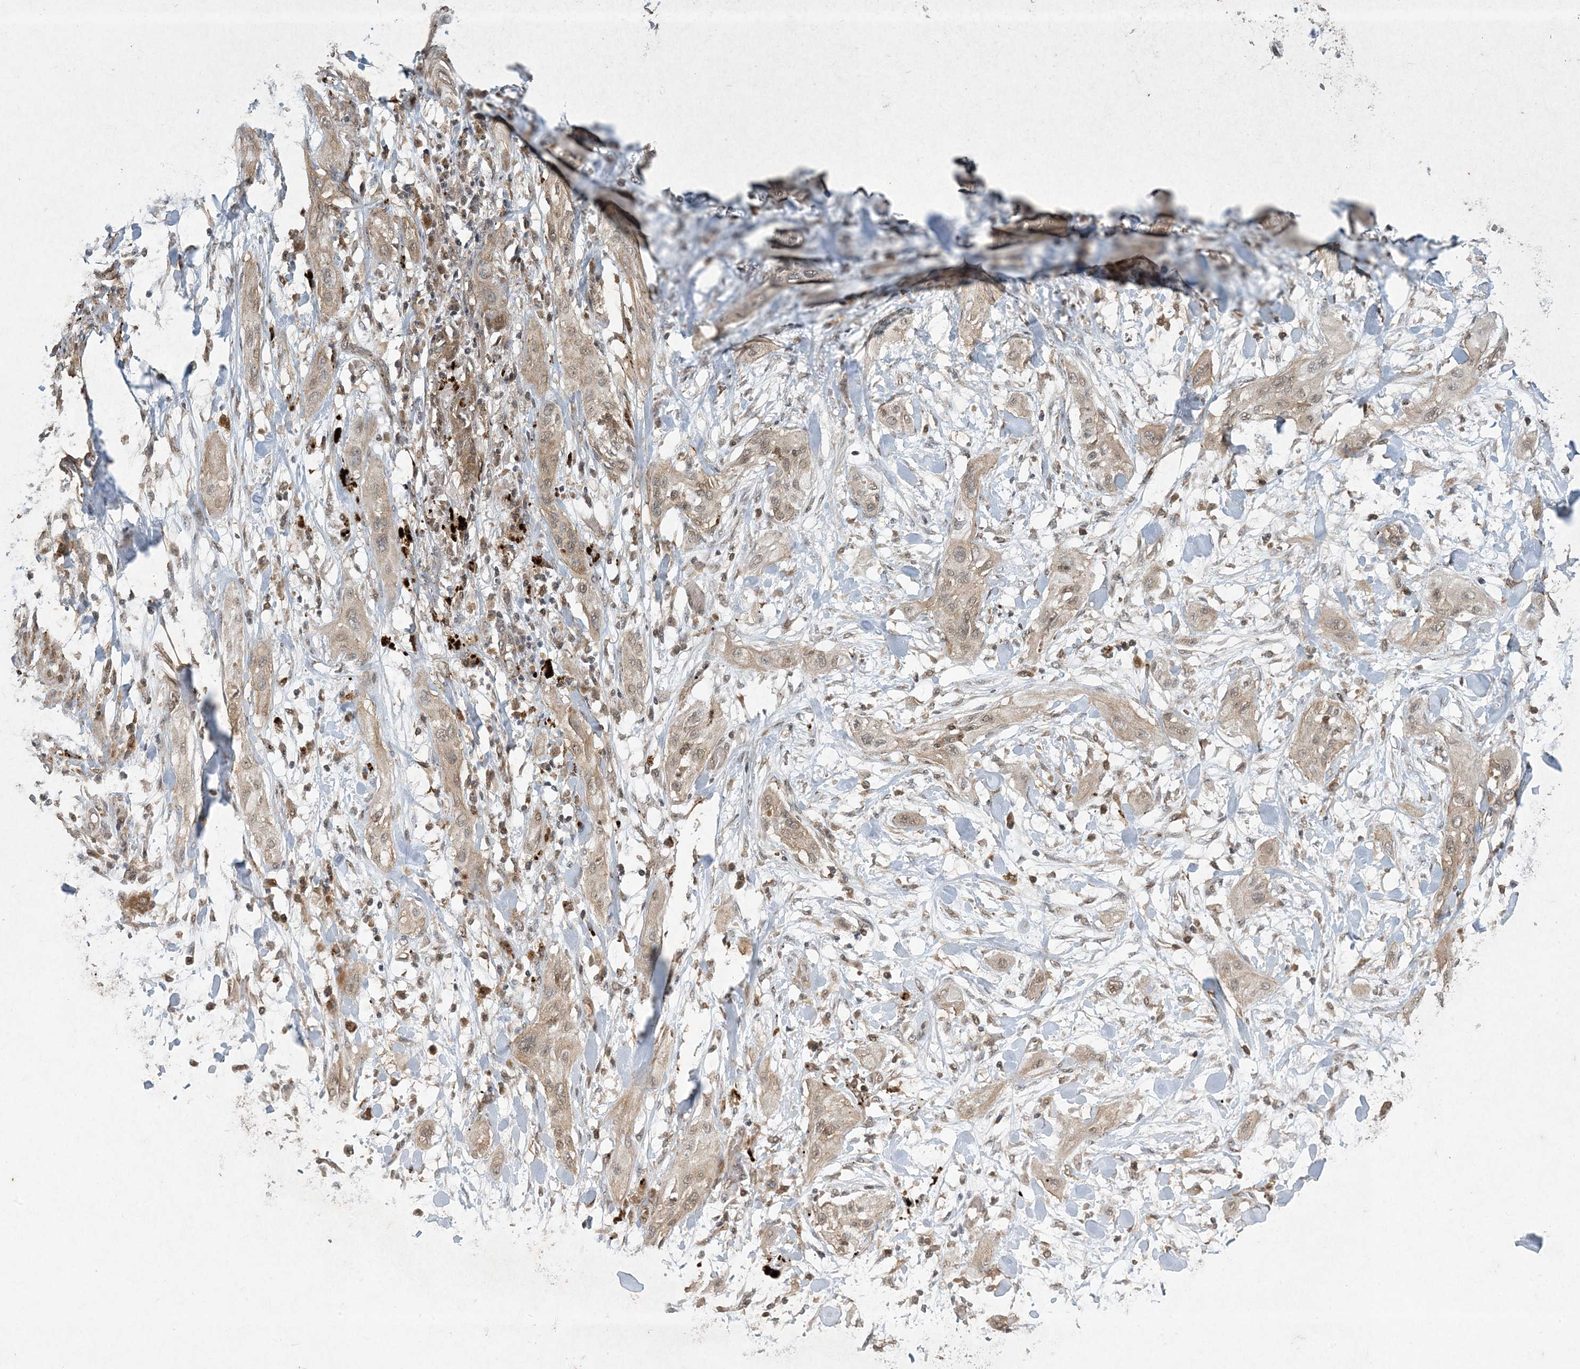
{"staining": {"intensity": "weak", "quantity": "25%-75%", "location": "cytoplasmic/membranous"}, "tissue": "lung cancer", "cell_type": "Tumor cells", "image_type": "cancer", "snomed": [{"axis": "morphology", "description": "Squamous cell carcinoma, NOS"}, {"axis": "topography", "description": "Lung"}], "caption": "Immunohistochemical staining of squamous cell carcinoma (lung) shows weak cytoplasmic/membranous protein expression in approximately 25%-75% of tumor cells.", "gene": "EFCAB8", "patient": {"sex": "female", "age": 47}}